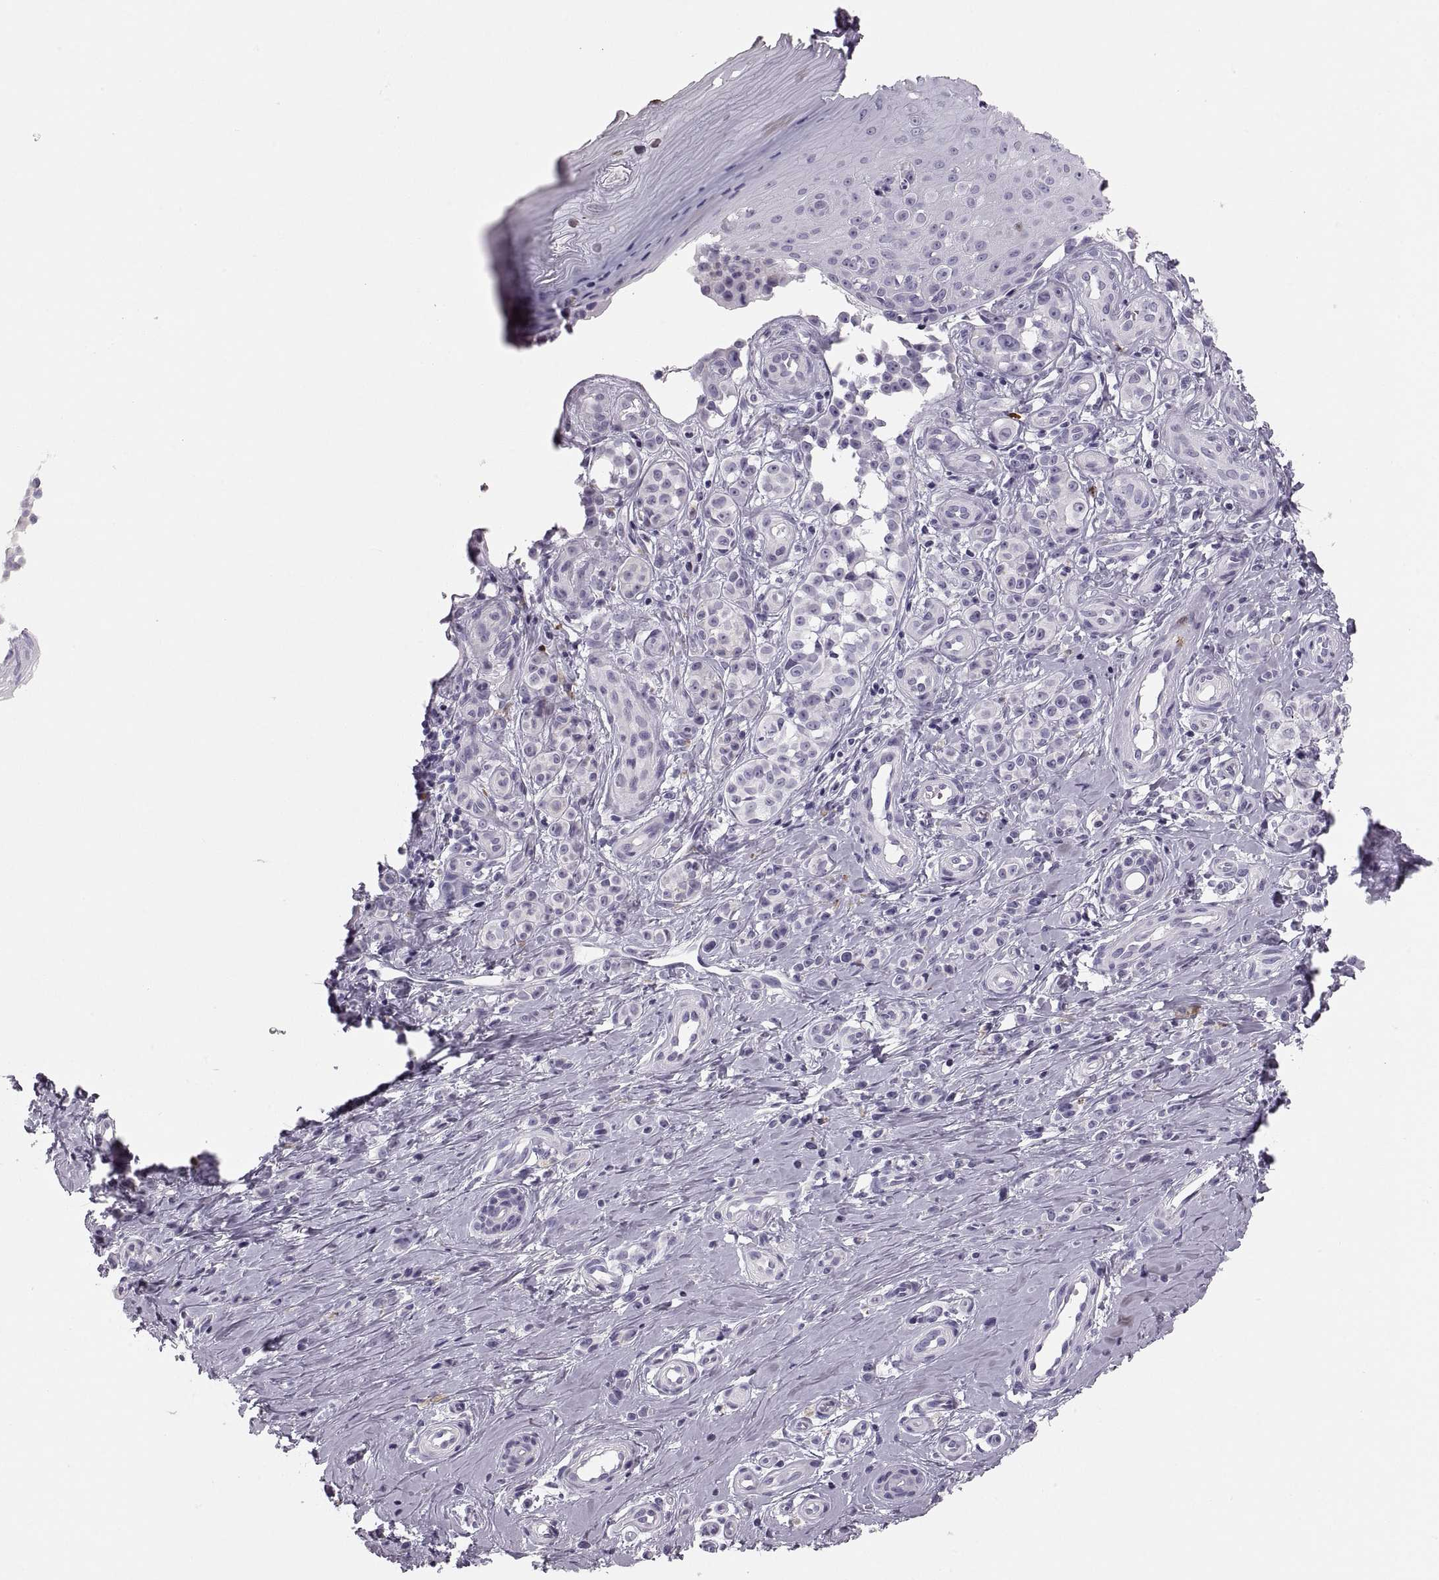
{"staining": {"intensity": "negative", "quantity": "none", "location": "none"}, "tissue": "melanoma", "cell_type": "Tumor cells", "image_type": "cancer", "snomed": [{"axis": "morphology", "description": "Malignant melanoma, NOS"}, {"axis": "topography", "description": "Skin"}], "caption": "High magnification brightfield microscopy of malignant melanoma stained with DAB (brown) and counterstained with hematoxylin (blue): tumor cells show no significant staining.", "gene": "MILR1", "patient": {"sex": "female", "age": 76}}